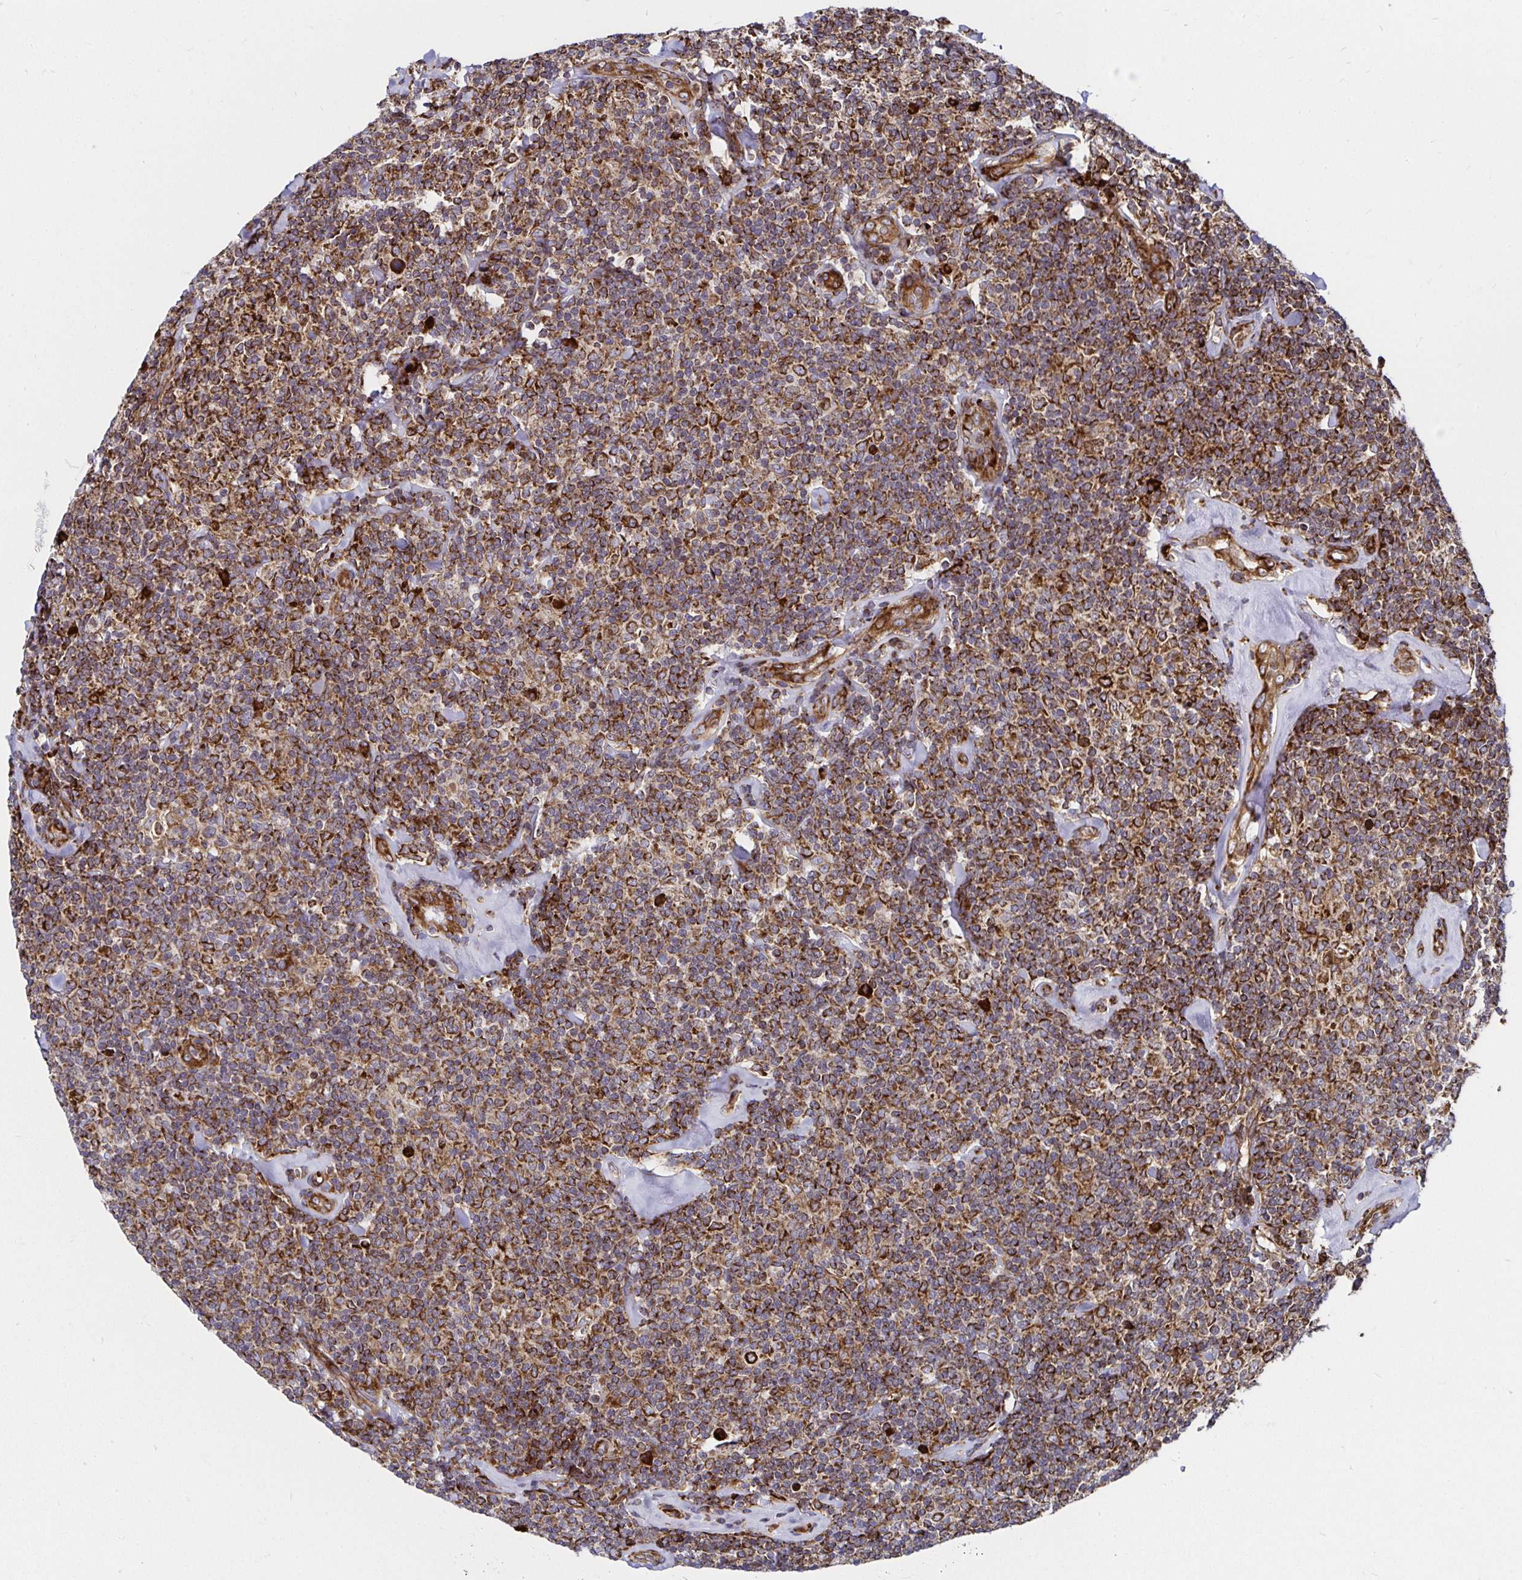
{"staining": {"intensity": "moderate", "quantity": ">75%", "location": "cytoplasmic/membranous"}, "tissue": "lymphoma", "cell_type": "Tumor cells", "image_type": "cancer", "snomed": [{"axis": "morphology", "description": "Malignant lymphoma, non-Hodgkin's type, Low grade"}, {"axis": "topography", "description": "Lymph node"}], "caption": "A high-resolution histopathology image shows IHC staining of lymphoma, which demonstrates moderate cytoplasmic/membranous staining in about >75% of tumor cells. Using DAB (3,3'-diaminobenzidine) (brown) and hematoxylin (blue) stains, captured at high magnification using brightfield microscopy.", "gene": "SMYD3", "patient": {"sex": "female", "age": 56}}